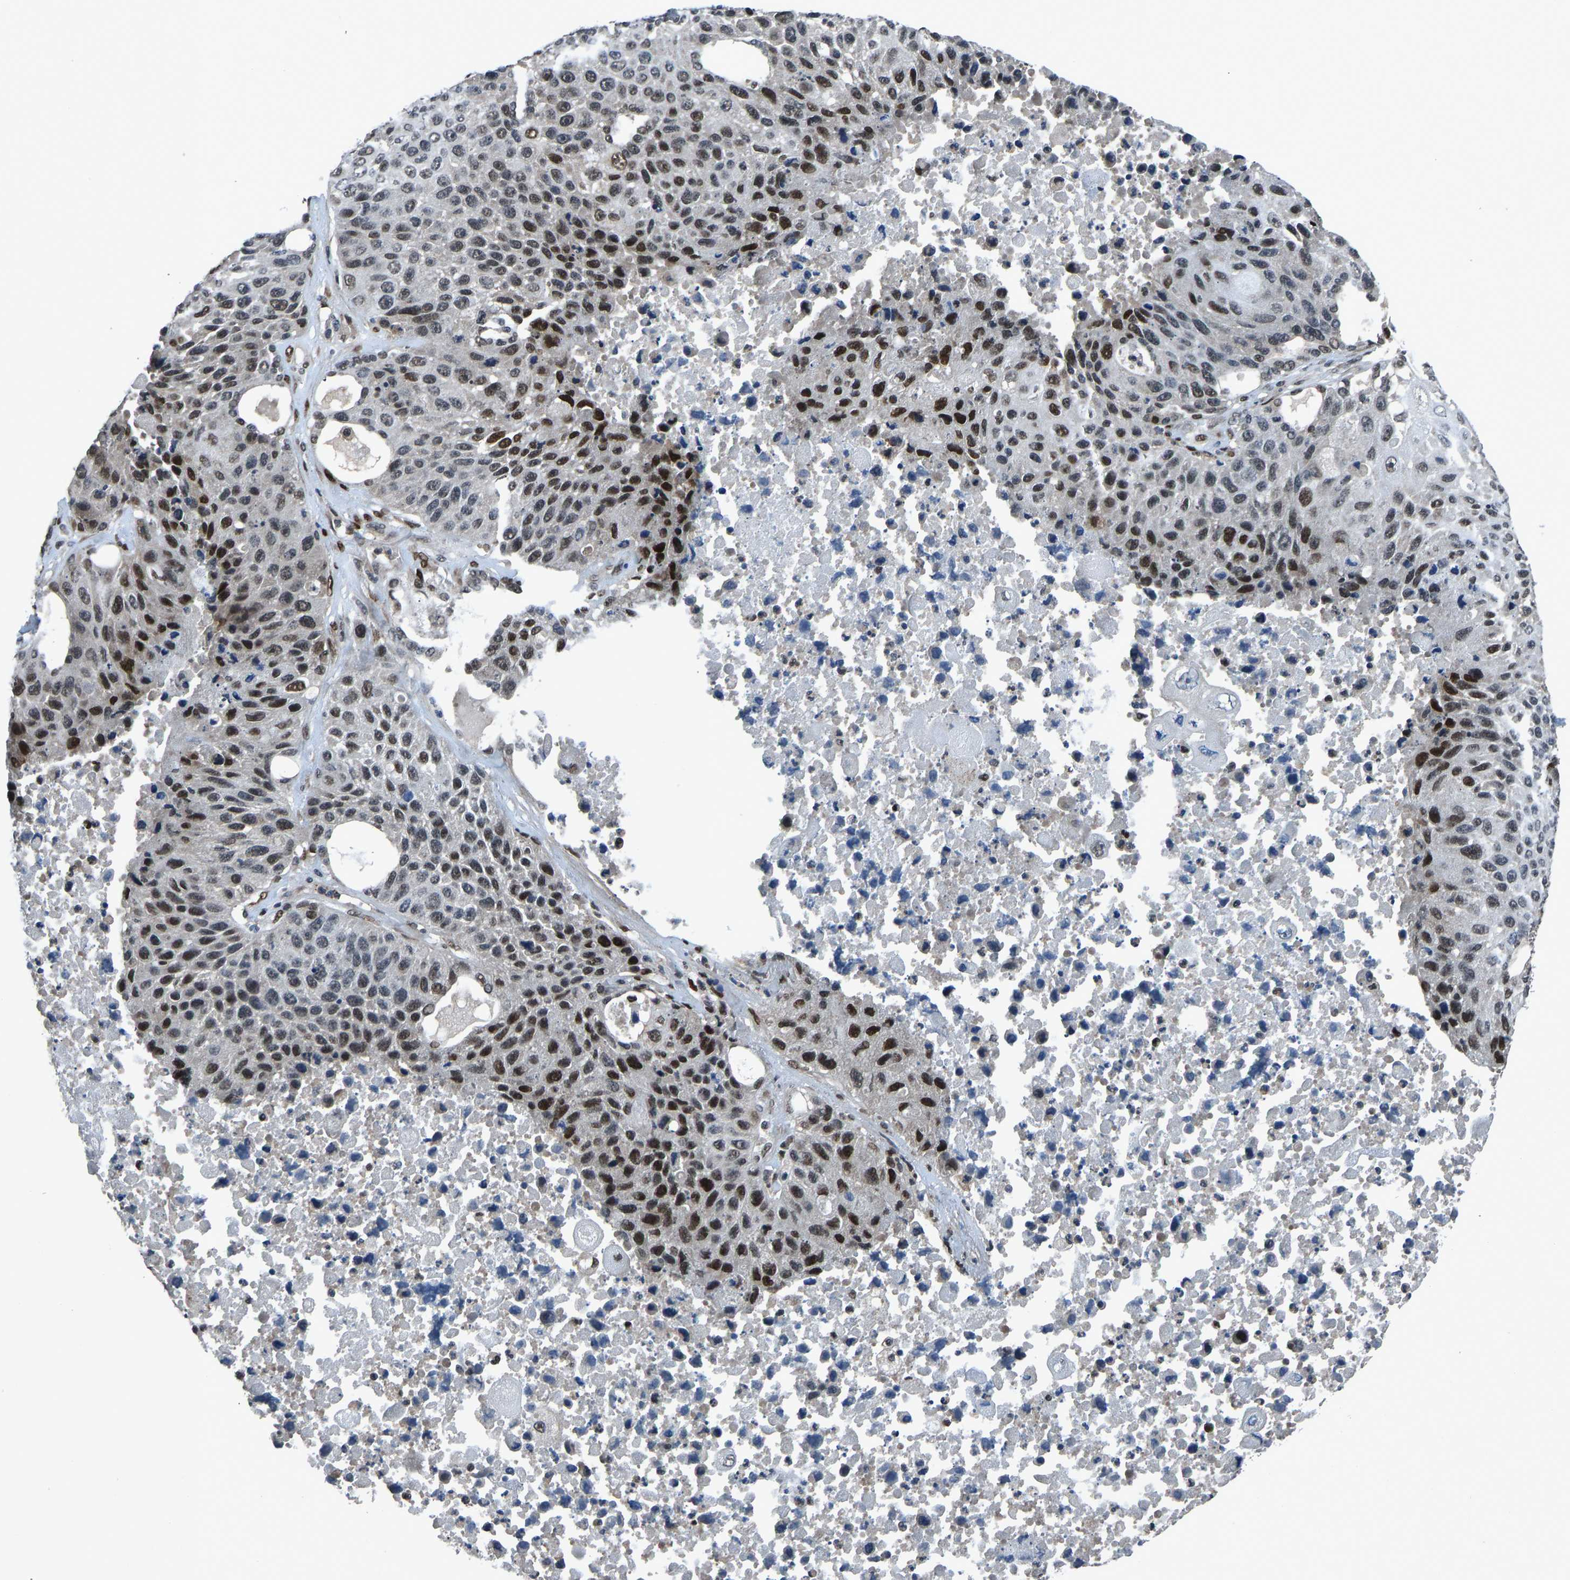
{"staining": {"intensity": "strong", "quantity": "25%-75%", "location": "nuclear"}, "tissue": "lung cancer", "cell_type": "Tumor cells", "image_type": "cancer", "snomed": [{"axis": "morphology", "description": "Squamous cell carcinoma, NOS"}, {"axis": "topography", "description": "Lung"}], "caption": "IHC image of neoplastic tissue: human lung cancer stained using immunohistochemistry (IHC) demonstrates high levels of strong protein expression localized specifically in the nuclear of tumor cells, appearing as a nuclear brown color.", "gene": "FOS", "patient": {"sex": "male", "age": 61}}